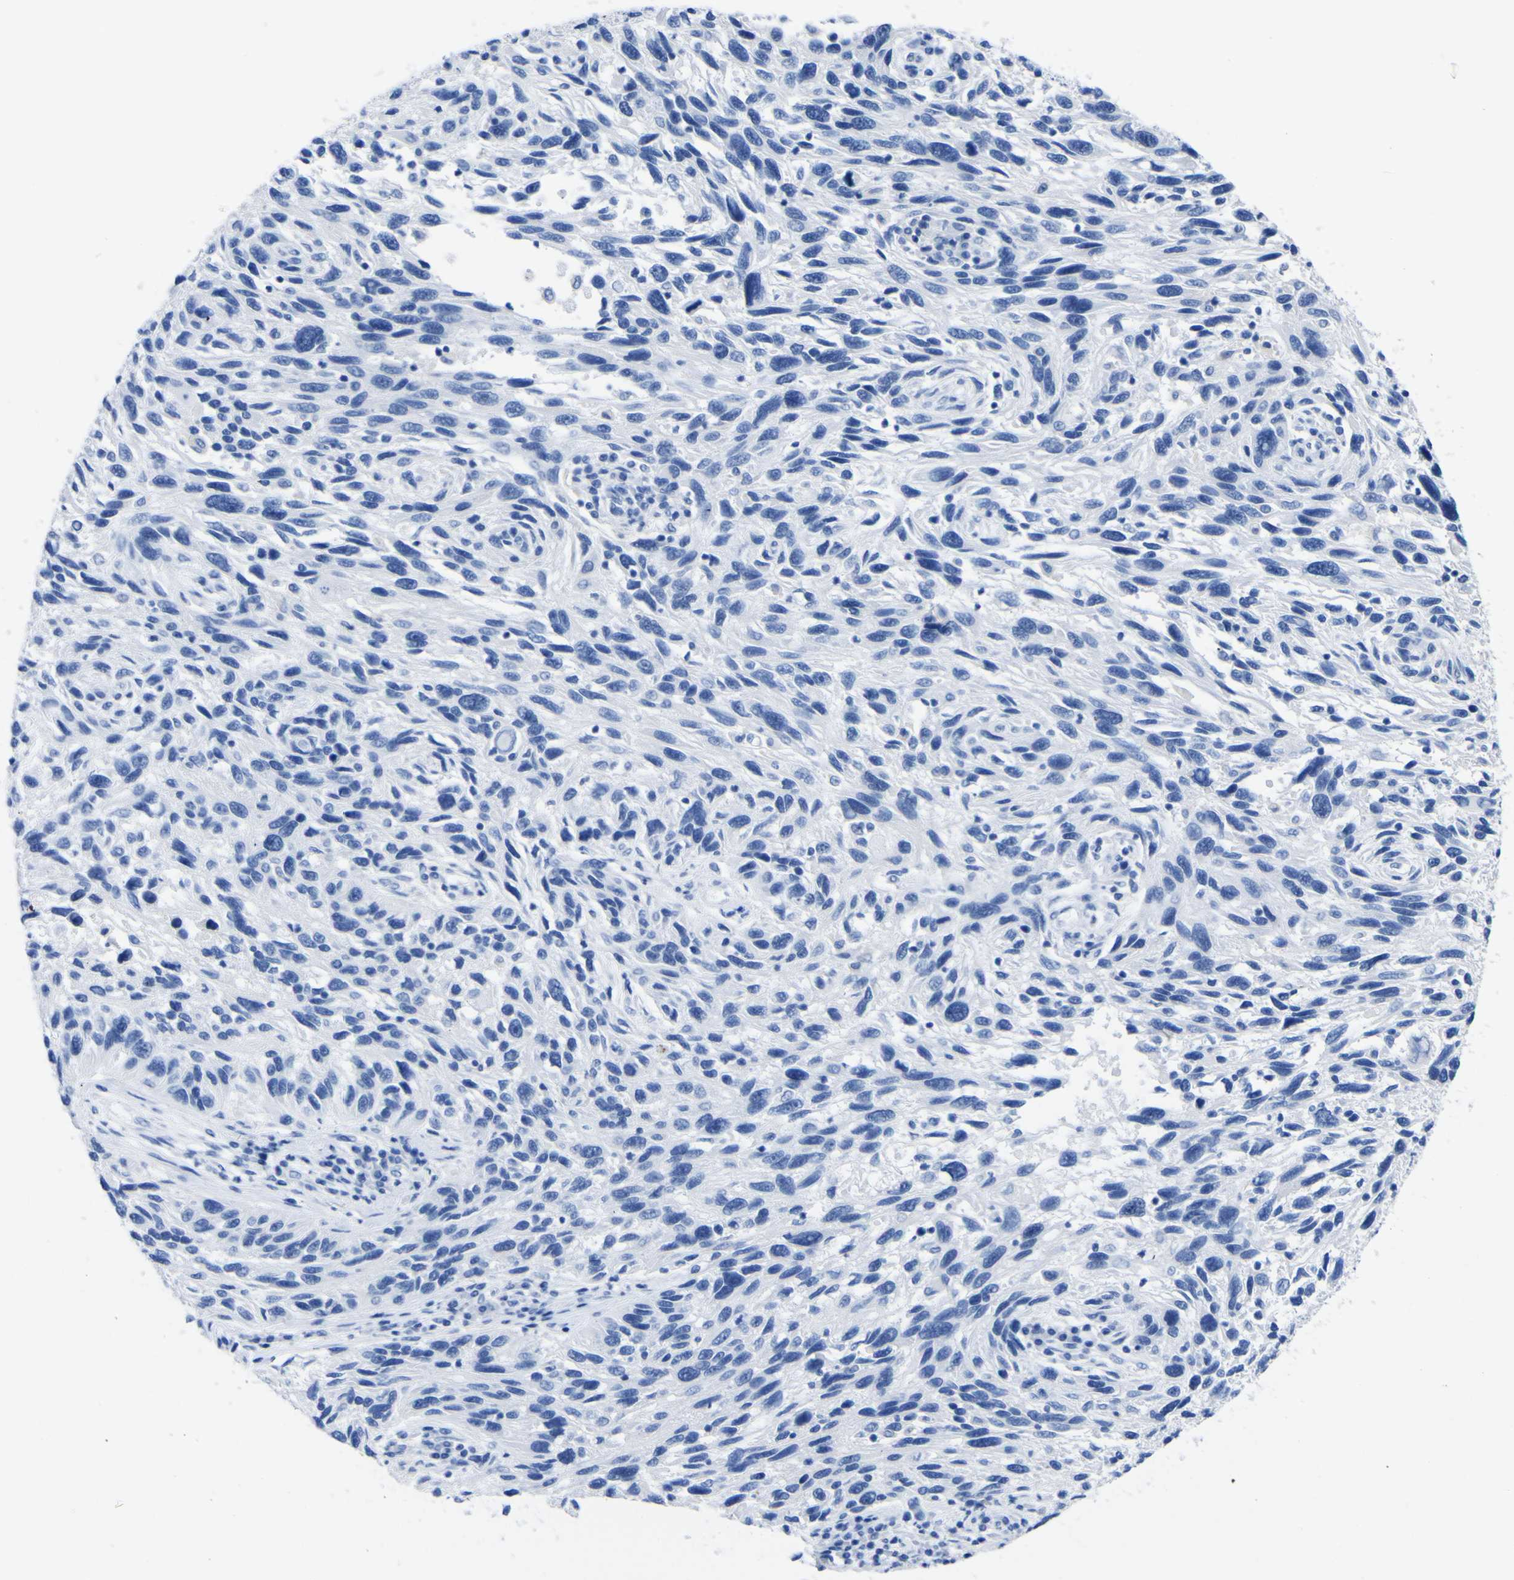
{"staining": {"intensity": "negative", "quantity": "none", "location": "none"}, "tissue": "melanoma", "cell_type": "Tumor cells", "image_type": "cancer", "snomed": [{"axis": "morphology", "description": "Malignant melanoma, NOS"}, {"axis": "topography", "description": "Skin"}], "caption": "IHC histopathology image of neoplastic tissue: human malignant melanoma stained with DAB displays no significant protein positivity in tumor cells. (Brightfield microscopy of DAB (3,3'-diaminobenzidine) IHC at high magnification).", "gene": "DACH1", "patient": {"sex": "male", "age": 53}}